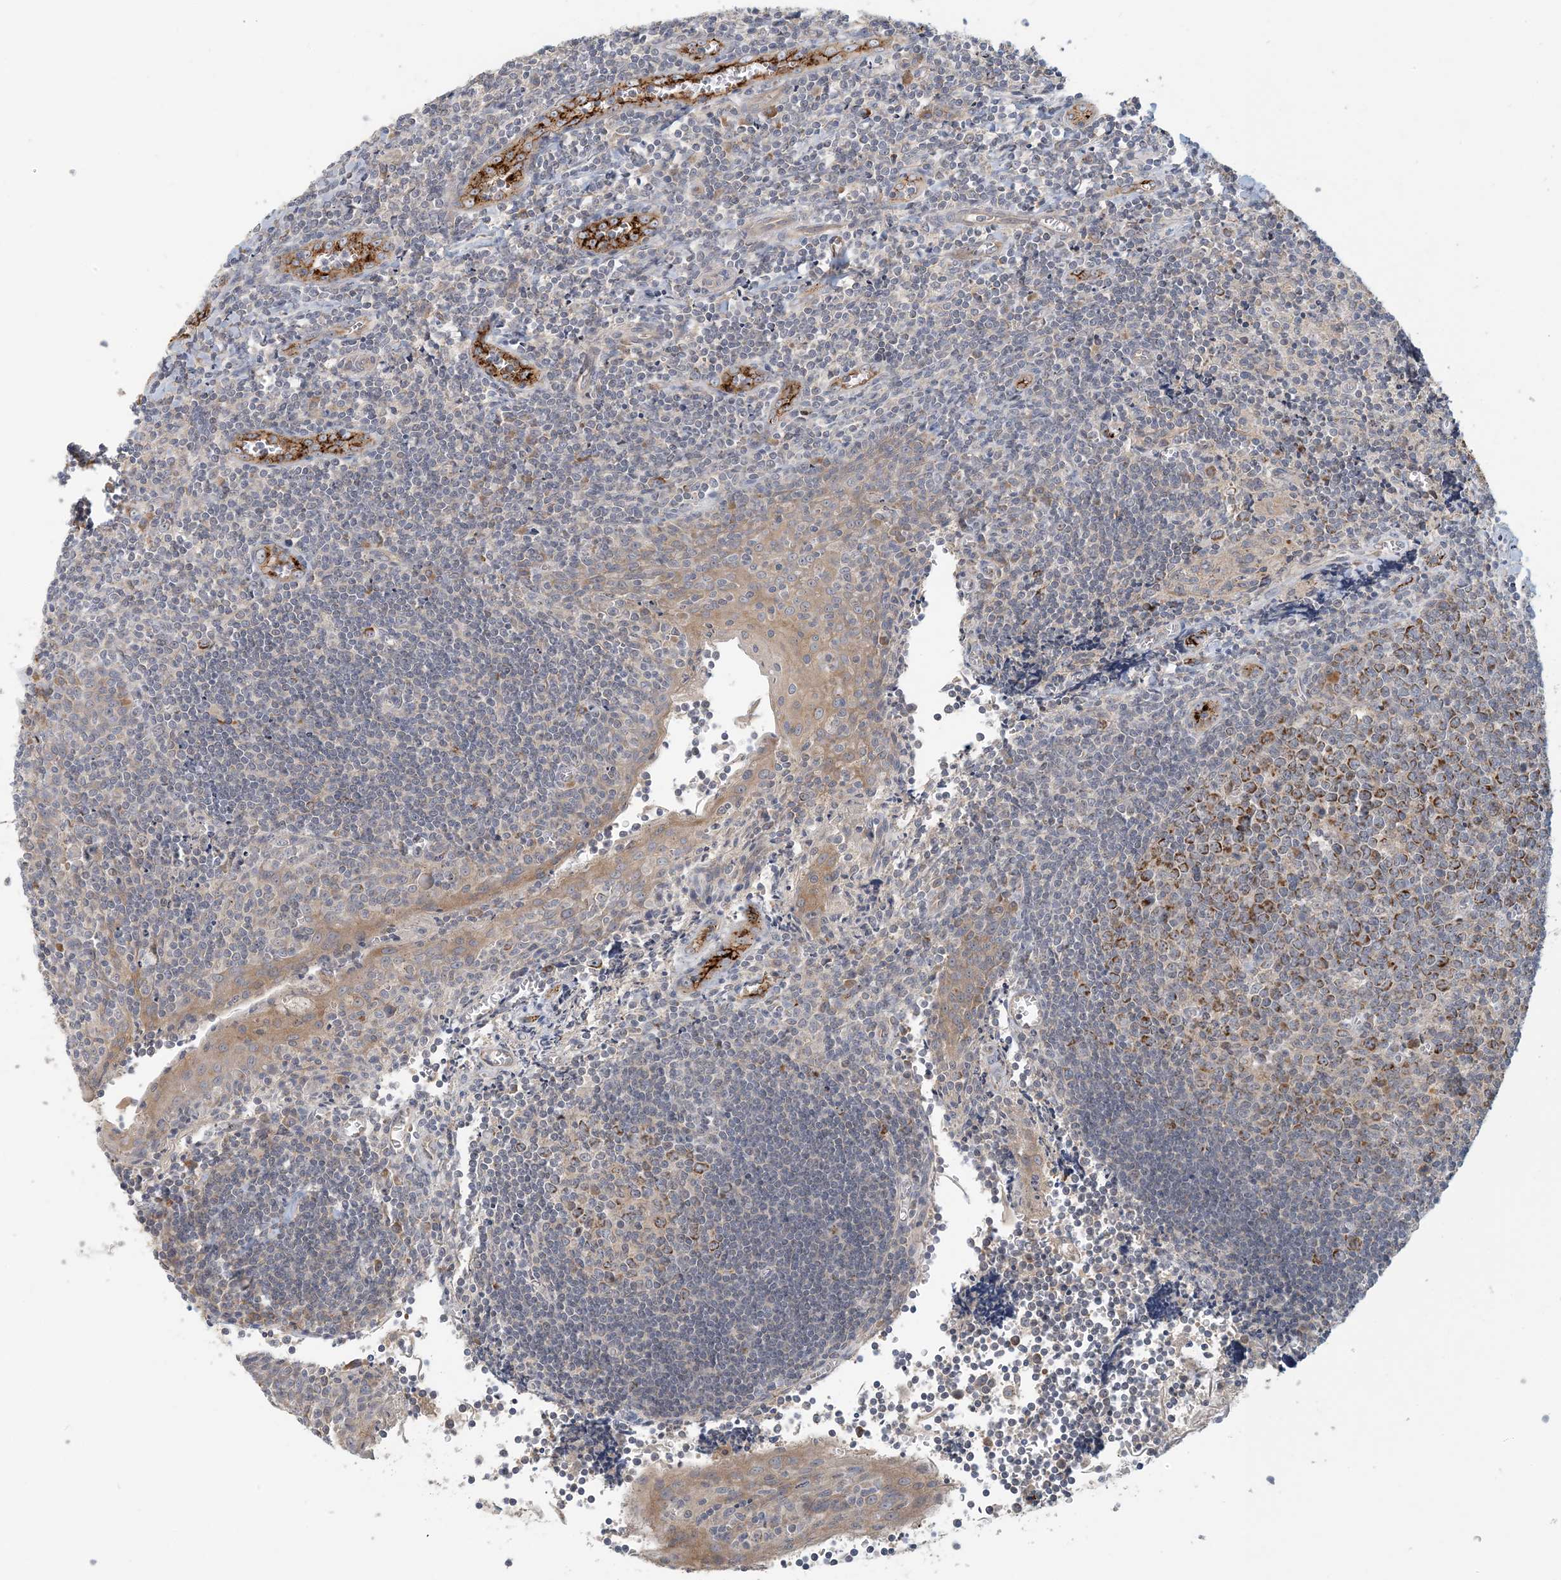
{"staining": {"intensity": "strong", "quantity": "25%-75%", "location": "cytoplasmic/membranous"}, "tissue": "tonsil", "cell_type": "Germinal center cells", "image_type": "normal", "snomed": [{"axis": "morphology", "description": "Normal tissue, NOS"}, {"axis": "topography", "description": "Tonsil"}], "caption": "An immunohistochemistry photomicrograph of benign tissue is shown. Protein staining in brown highlights strong cytoplasmic/membranous positivity in tonsil within germinal center cells.", "gene": "ZBTB3", "patient": {"sex": "male", "age": 27}}